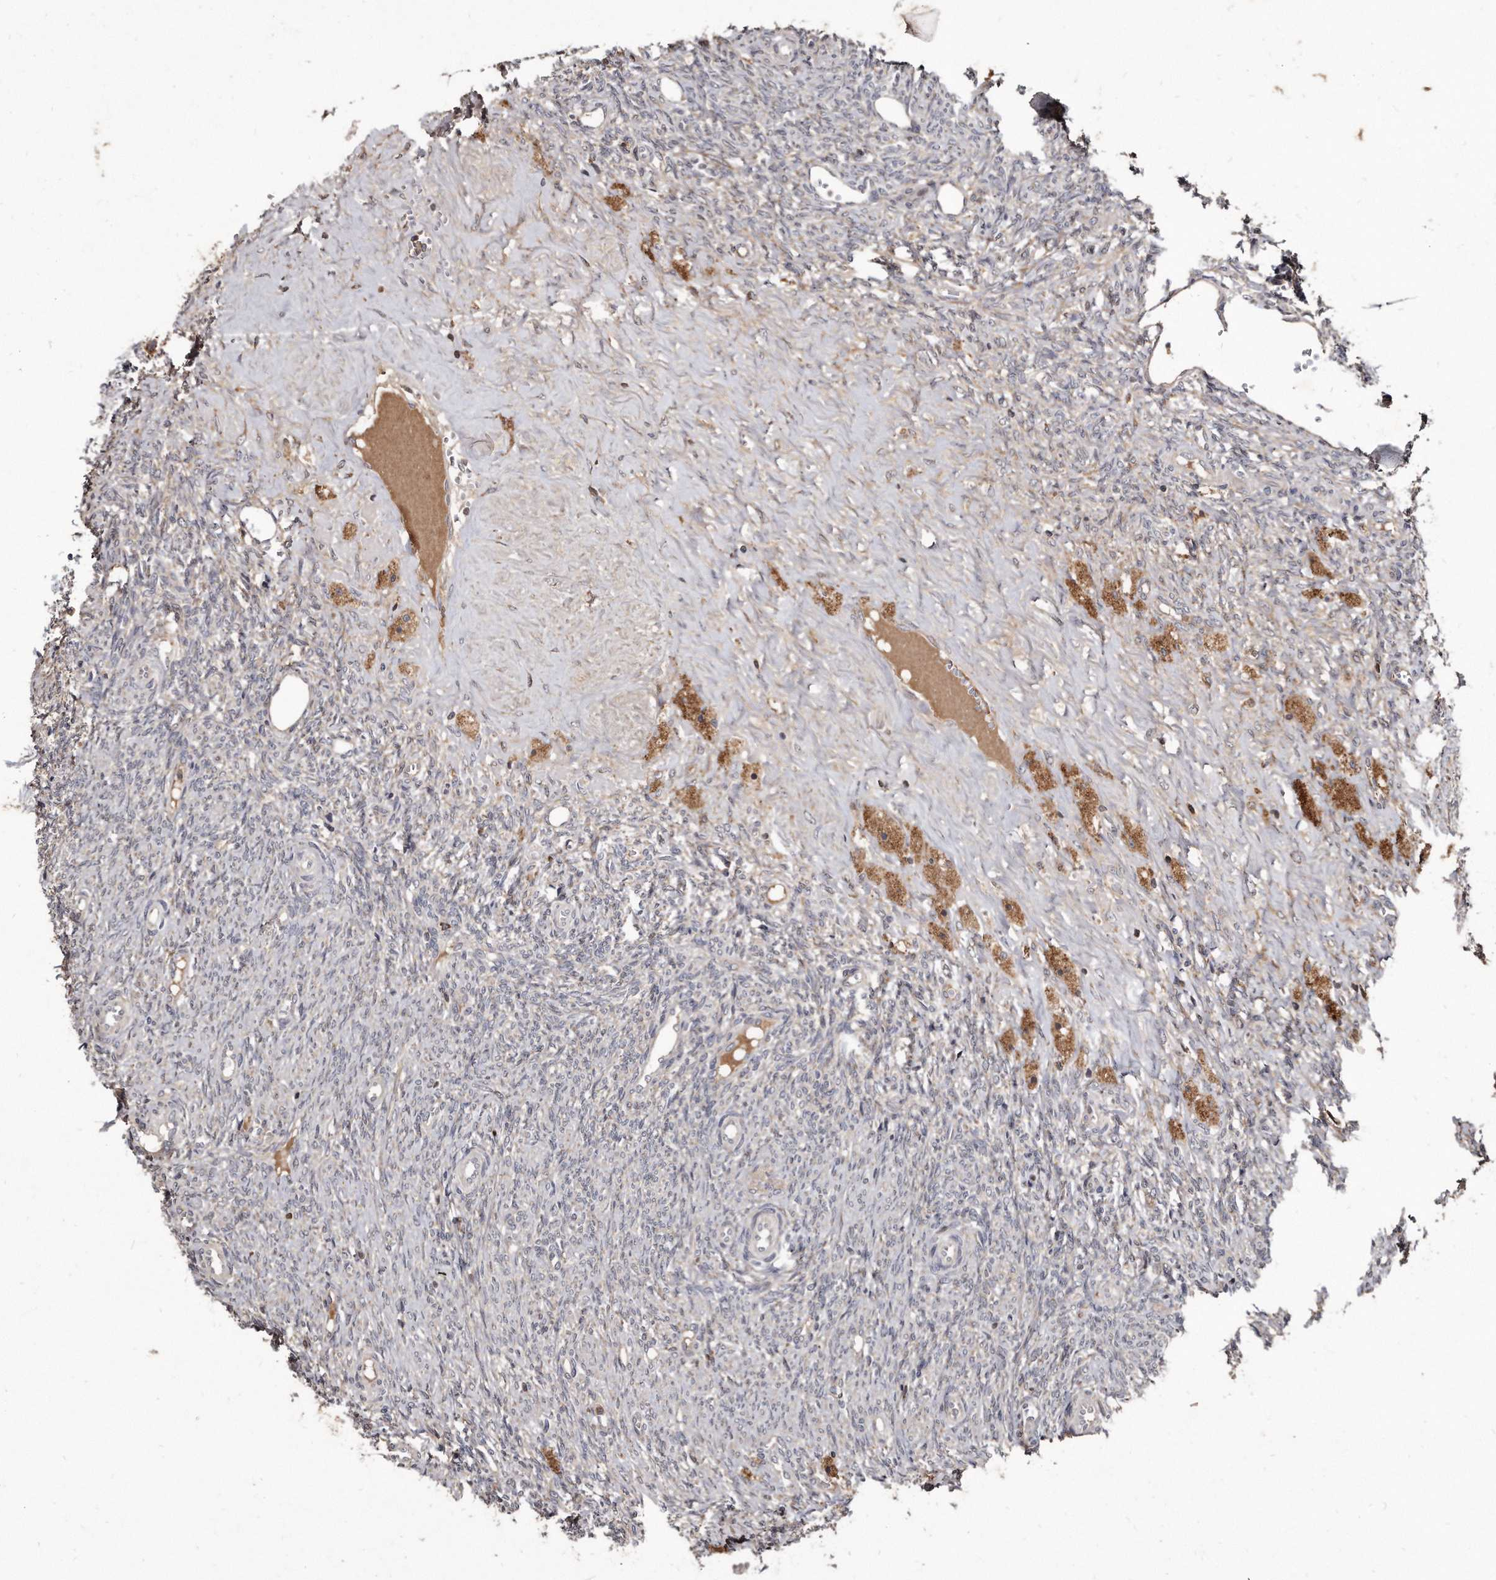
{"staining": {"intensity": "weak", "quantity": "<25%", "location": "cytoplasmic/membranous"}, "tissue": "ovary", "cell_type": "Ovarian stroma cells", "image_type": "normal", "snomed": [{"axis": "morphology", "description": "Normal tissue, NOS"}, {"axis": "topography", "description": "Ovary"}], "caption": "High magnification brightfield microscopy of normal ovary stained with DAB (brown) and counterstained with hematoxylin (blue): ovarian stroma cells show no significant expression.", "gene": "FAM136A", "patient": {"sex": "female", "age": 41}}